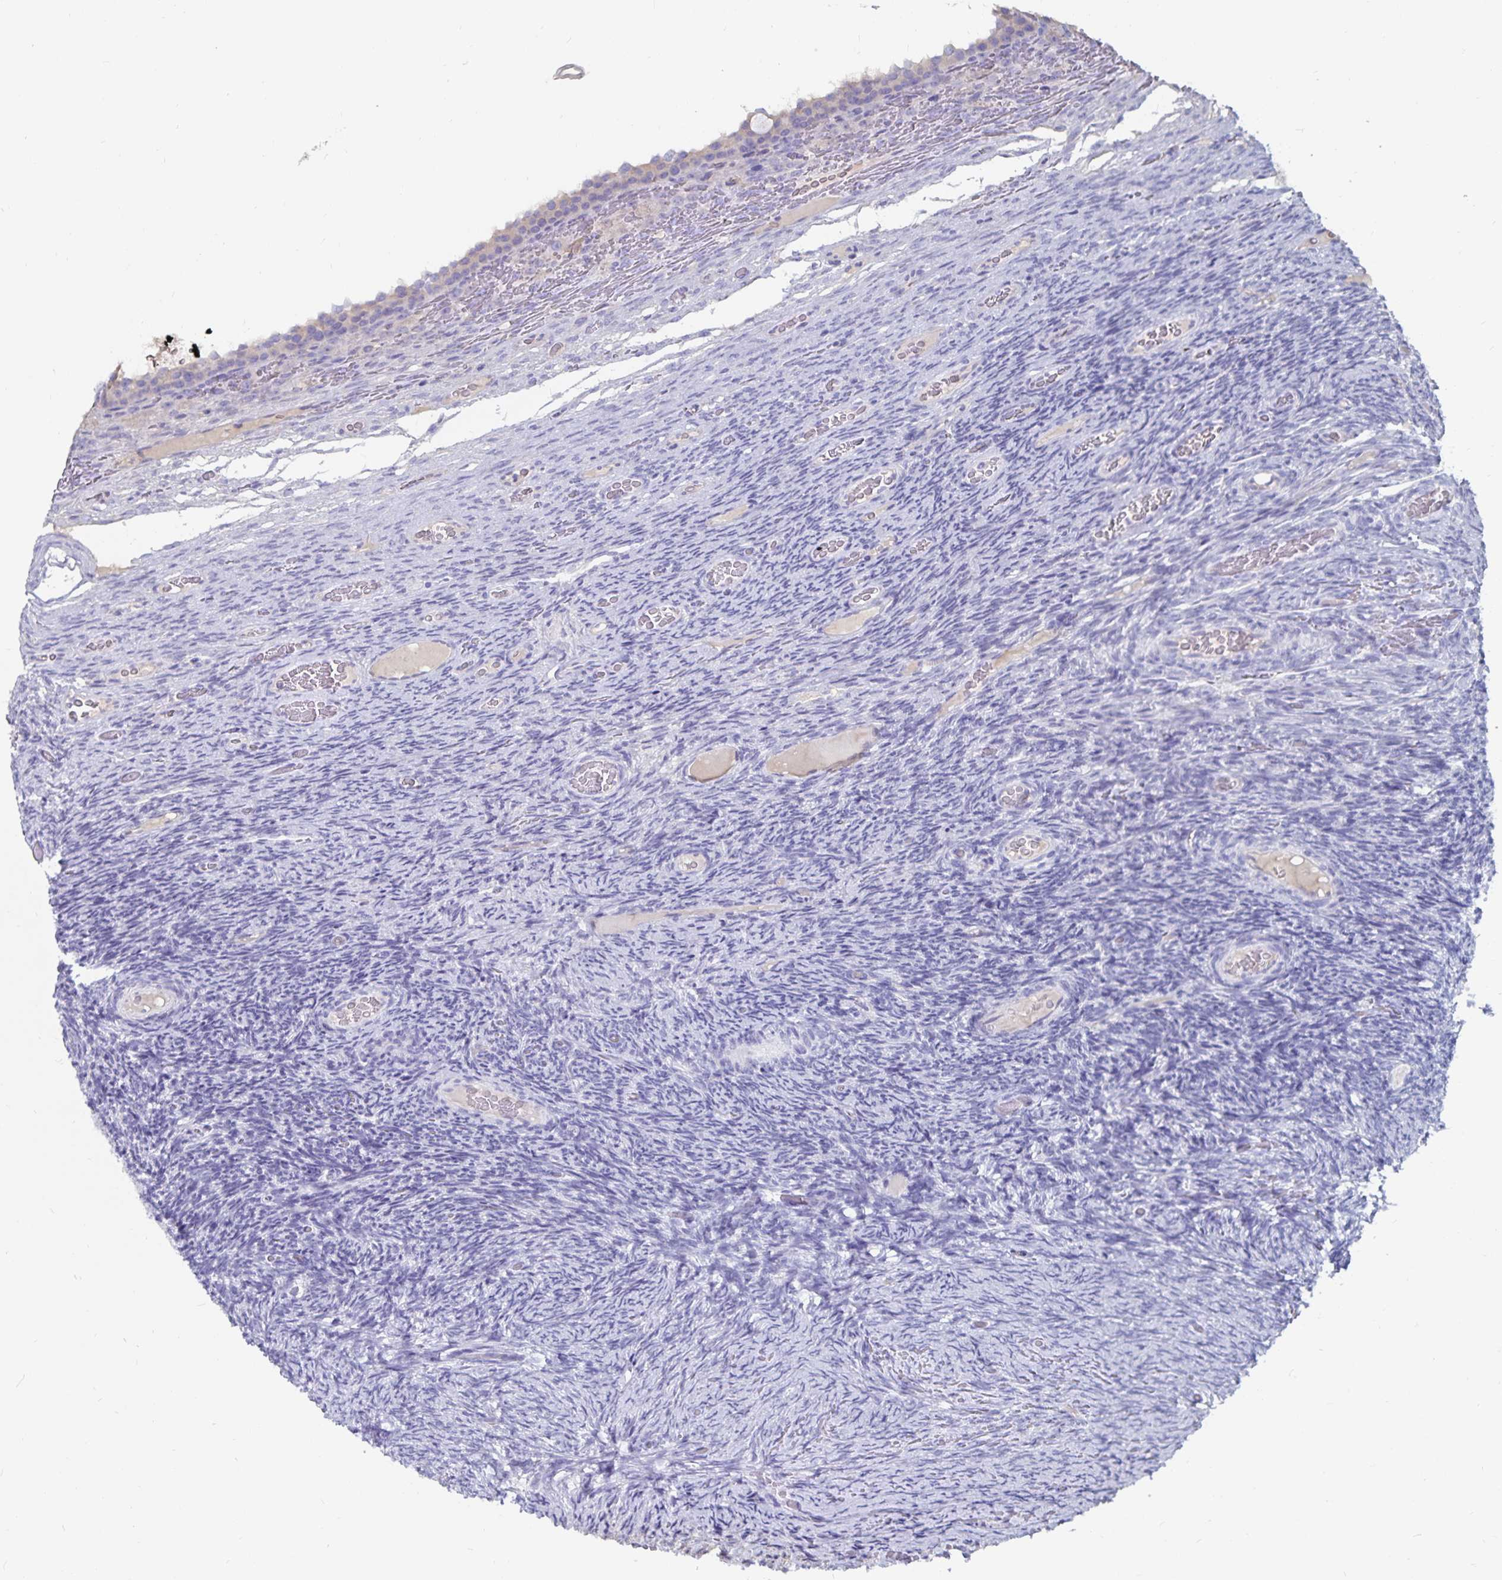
{"staining": {"intensity": "negative", "quantity": "none", "location": "none"}, "tissue": "ovary", "cell_type": "Follicle cells", "image_type": "normal", "snomed": [{"axis": "morphology", "description": "Normal tissue, NOS"}, {"axis": "topography", "description": "Ovary"}], "caption": "Immunohistochemical staining of benign ovary displays no significant expression in follicle cells.", "gene": "CFAP69", "patient": {"sex": "female", "age": 34}}